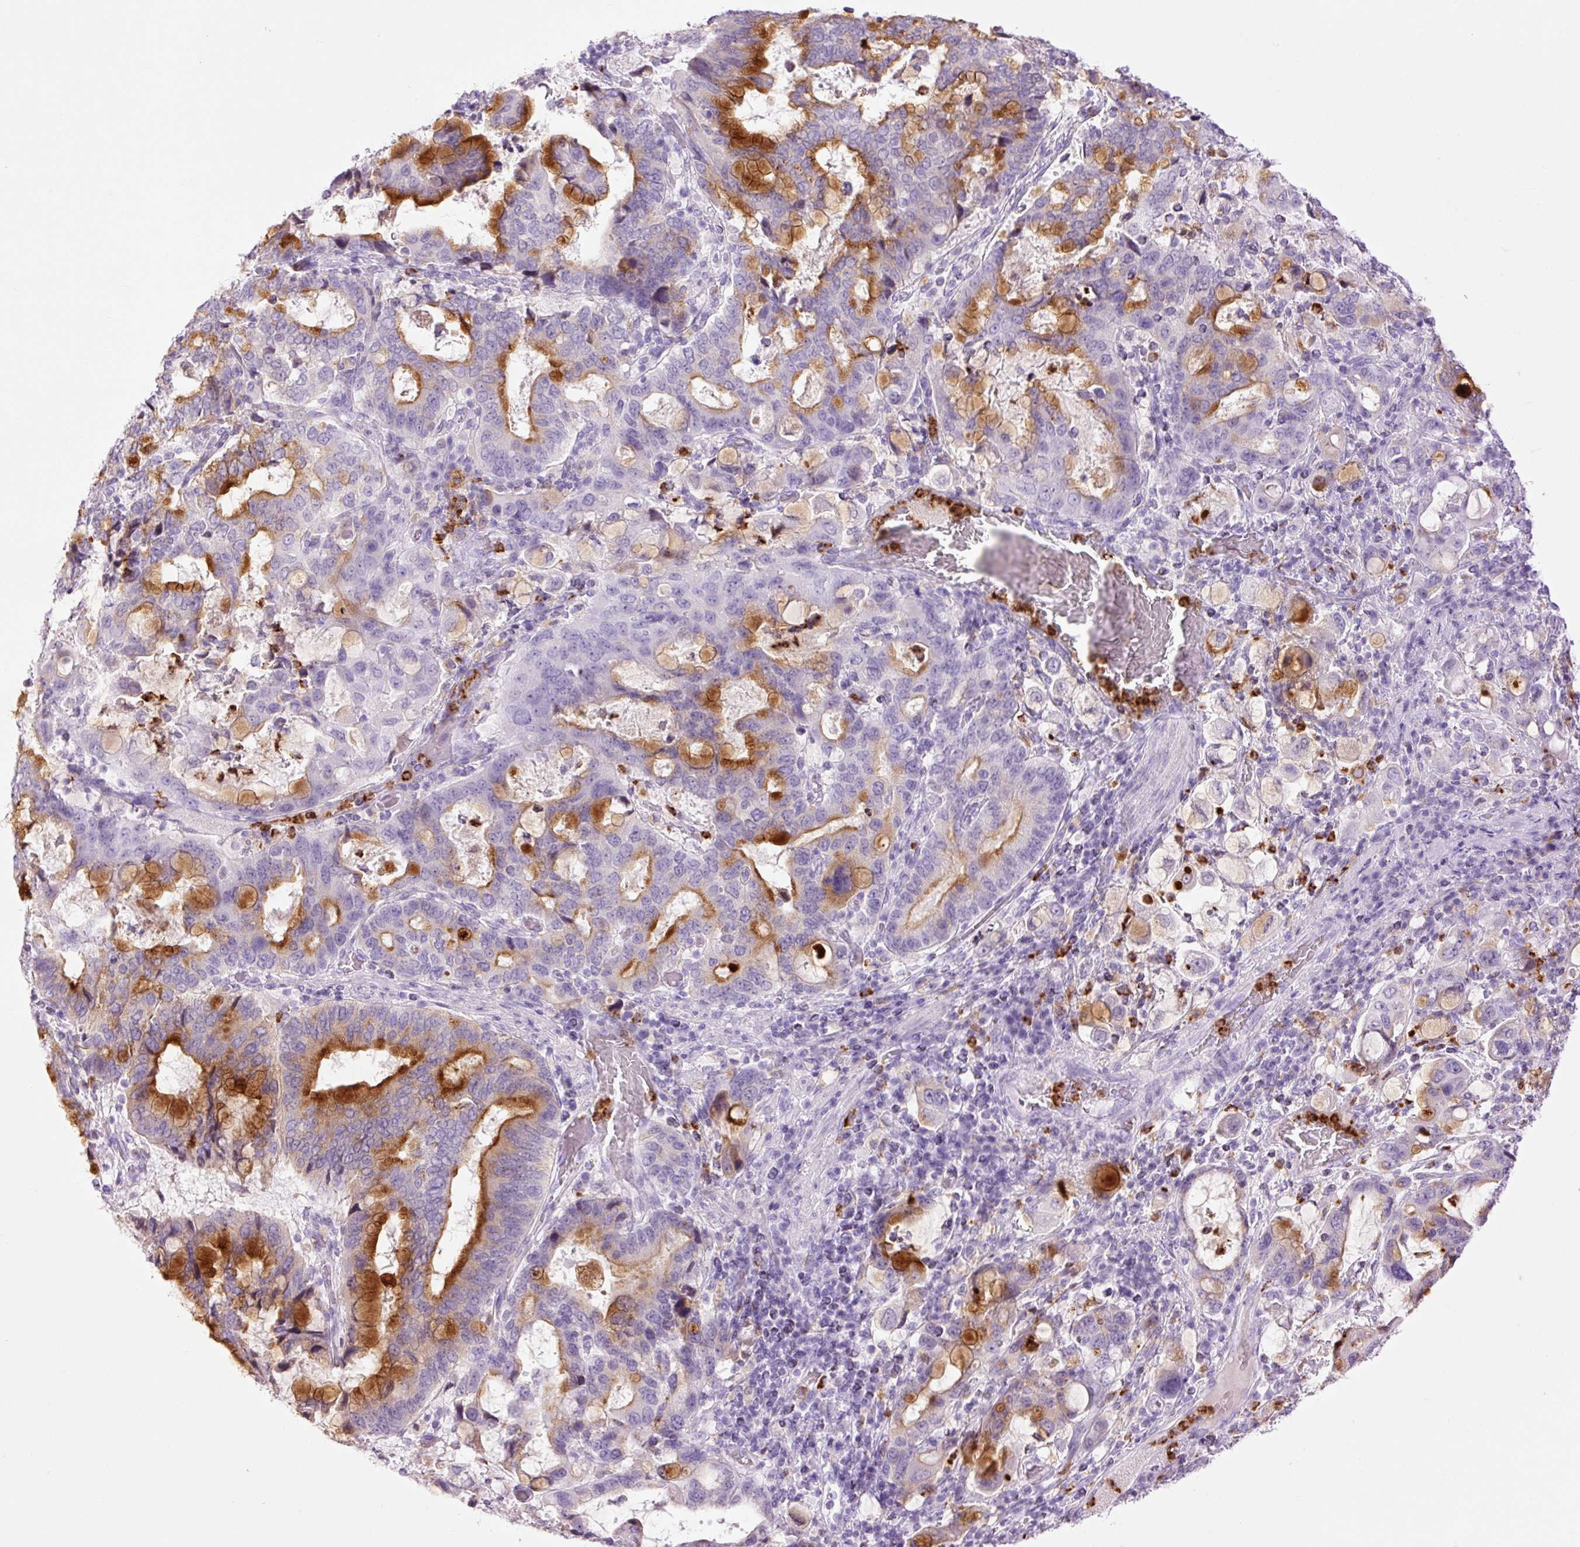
{"staining": {"intensity": "strong", "quantity": "25%-75%", "location": "cytoplasmic/membranous"}, "tissue": "stomach cancer", "cell_type": "Tumor cells", "image_type": "cancer", "snomed": [{"axis": "morphology", "description": "Adenocarcinoma, NOS"}, {"axis": "topography", "description": "Stomach, upper"}, {"axis": "topography", "description": "Stomach"}], "caption": "About 25%-75% of tumor cells in stomach cancer (adenocarcinoma) exhibit strong cytoplasmic/membranous protein staining as visualized by brown immunohistochemical staining.", "gene": "LYZ", "patient": {"sex": "male", "age": 62}}